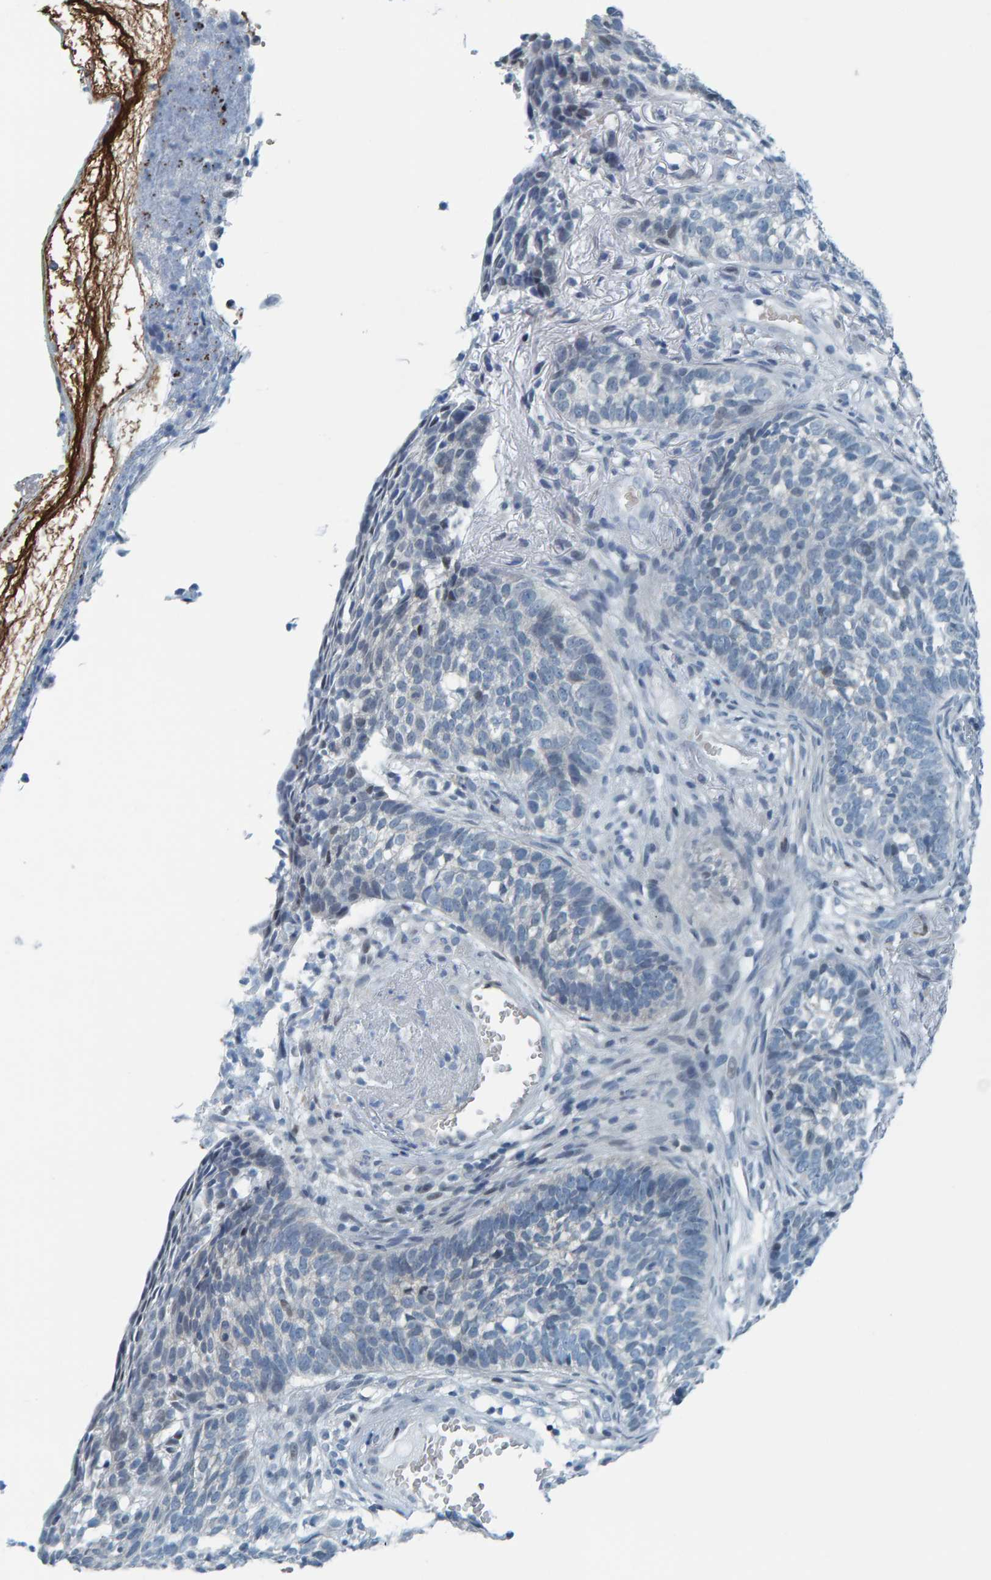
{"staining": {"intensity": "negative", "quantity": "none", "location": "none"}, "tissue": "skin cancer", "cell_type": "Tumor cells", "image_type": "cancer", "snomed": [{"axis": "morphology", "description": "Basal cell carcinoma"}, {"axis": "topography", "description": "Skin"}], "caption": "High power microscopy micrograph of an IHC image of skin basal cell carcinoma, revealing no significant positivity in tumor cells. (Stains: DAB immunohistochemistry with hematoxylin counter stain, Microscopy: brightfield microscopy at high magnification).", "gene": "CNP", "patient": {"sex": "male", "age": 85}}